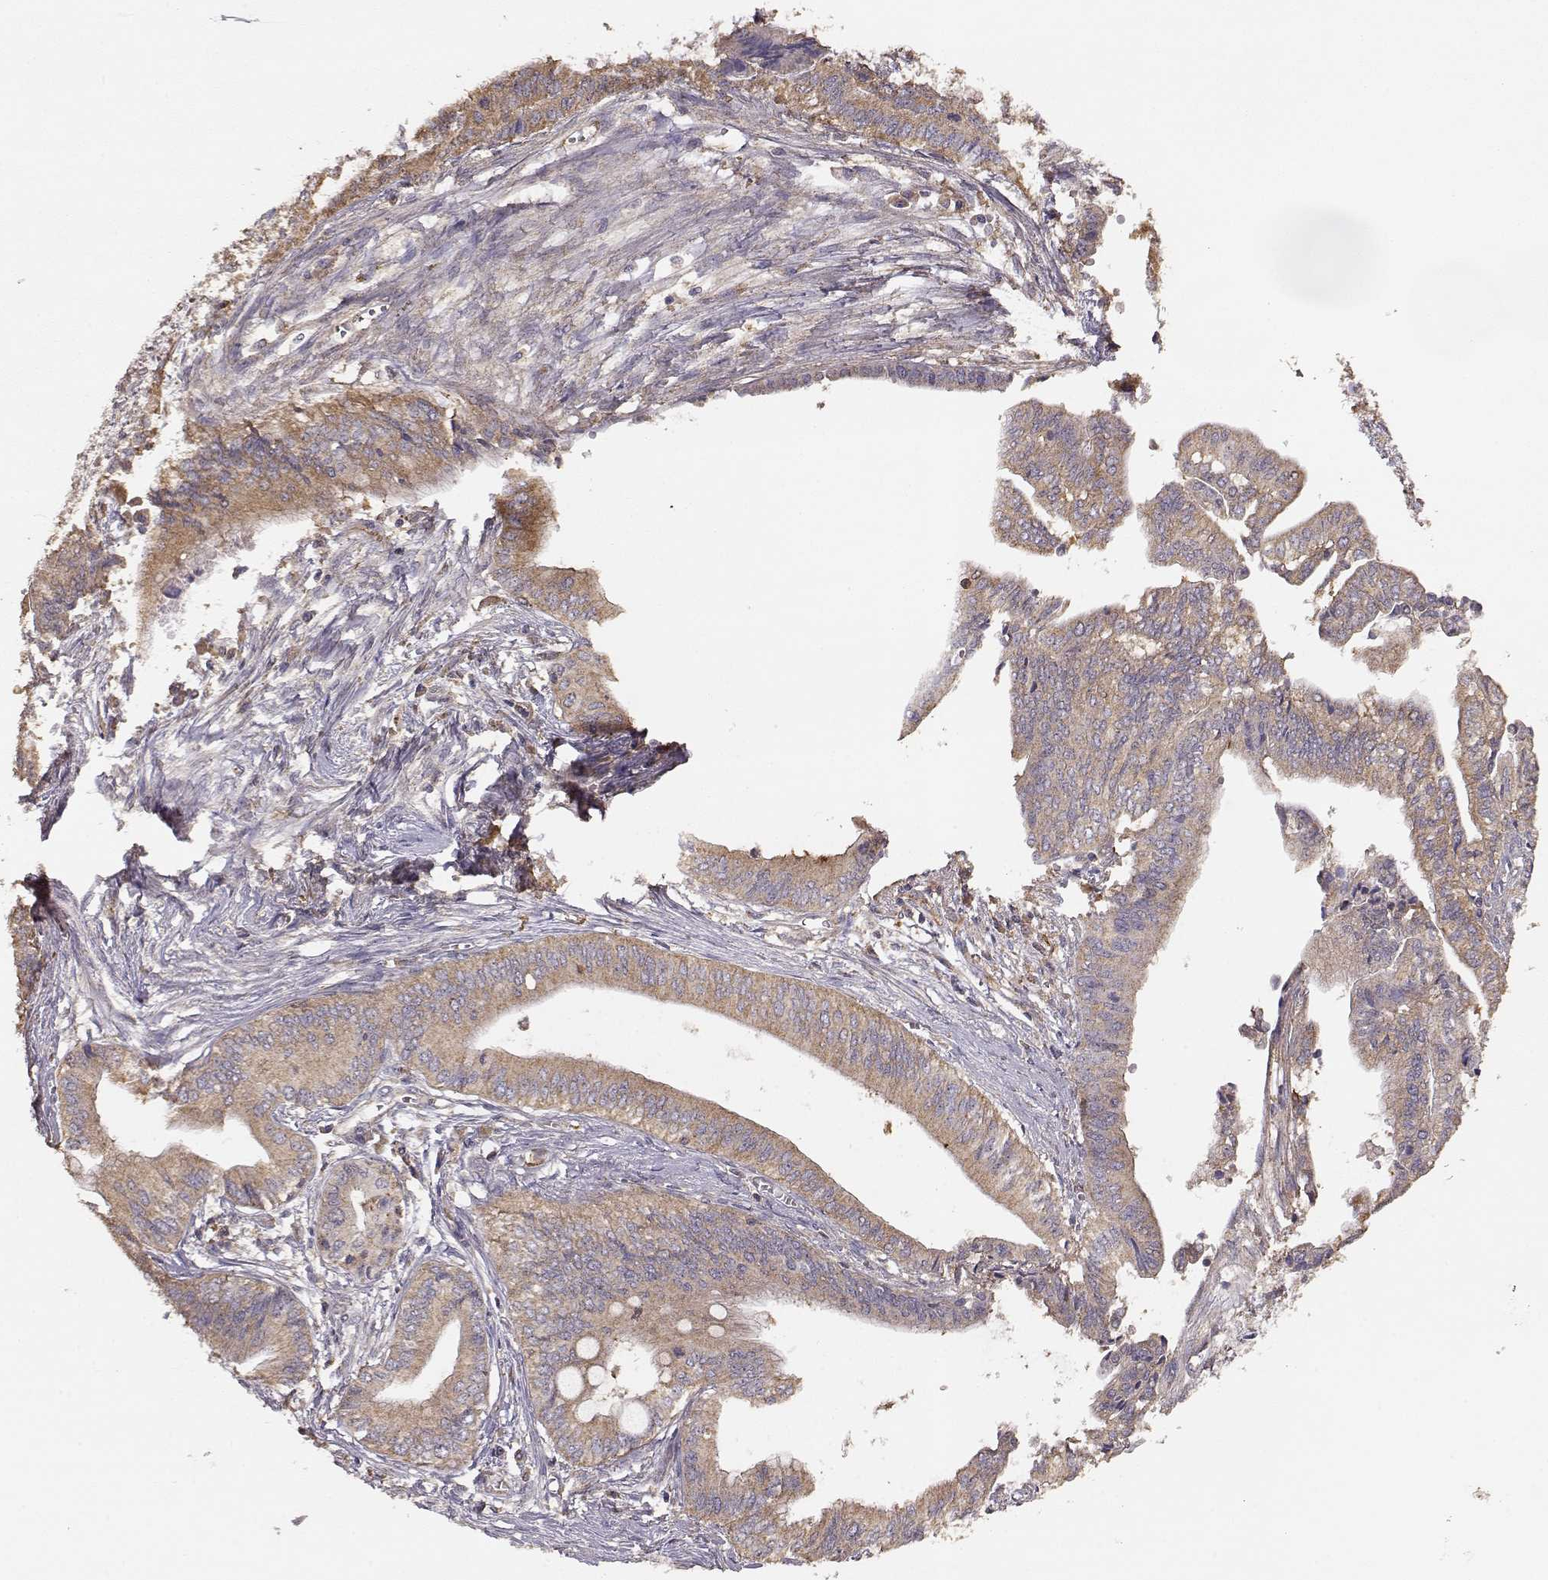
{"staining": {"intensity": "weak", "quantity": ">75%", "location": "cytoplasmic/membranous"}, "tissue": "pancreatic cancer", "cell_type": "Tumor cells", "image_type": "cancer", "snomed": [{"axis": "morphology", "description": "Adenocarcinoma, NOS"}, {"axis": "topography", "description": "Pancreas"}], "caption": "Brown immunohistochemical staining in pancreatic adenocarcinoma reveals weak cytoplasmic/membranous expression in approximately >75% of tumor cells.", "gene": "TARS3", "patient": {"sex": "female", "age": 61}}